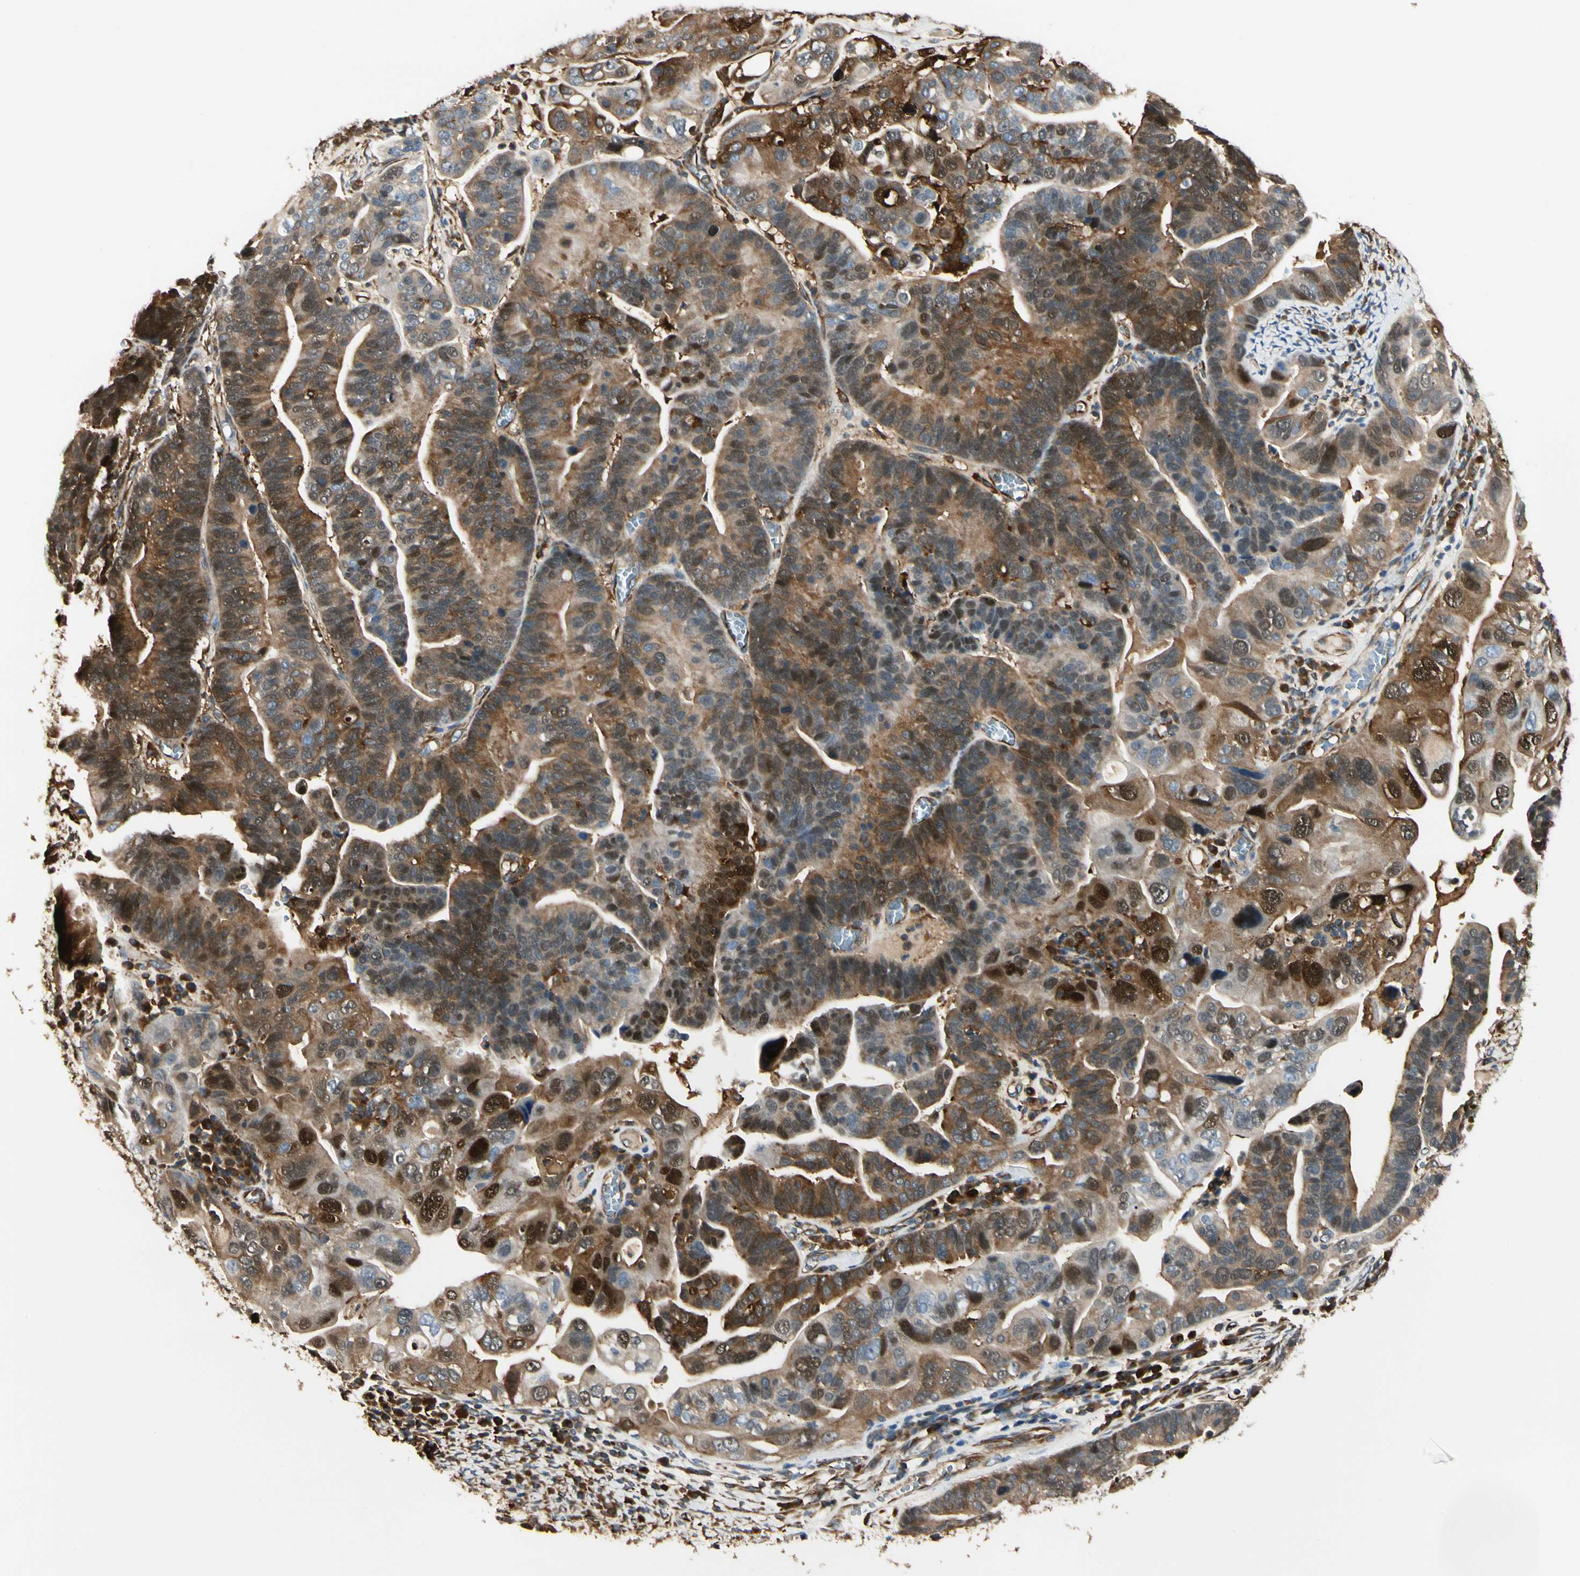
{"staining": {"intensity": "strong", "quantity": ">75%", "location": "cytoplasmic/membranous,nuclear"}, "tissue": "ovarian cancer", "cell_type": "Tumor cells", "image_type": "cancer", "snomed": [{"axis": "morphology", "description": "Cystadenocarcinoma, serous, NOS"}, {"axis": "topography", "description": "Ovary"}], "caption": "Human ovarian serous cystadenocarcinoma stained with a protein marker displays strong staining in tumor cells.", "gene": "FTH1", "patient": {"sex": "female", "age": 56}}